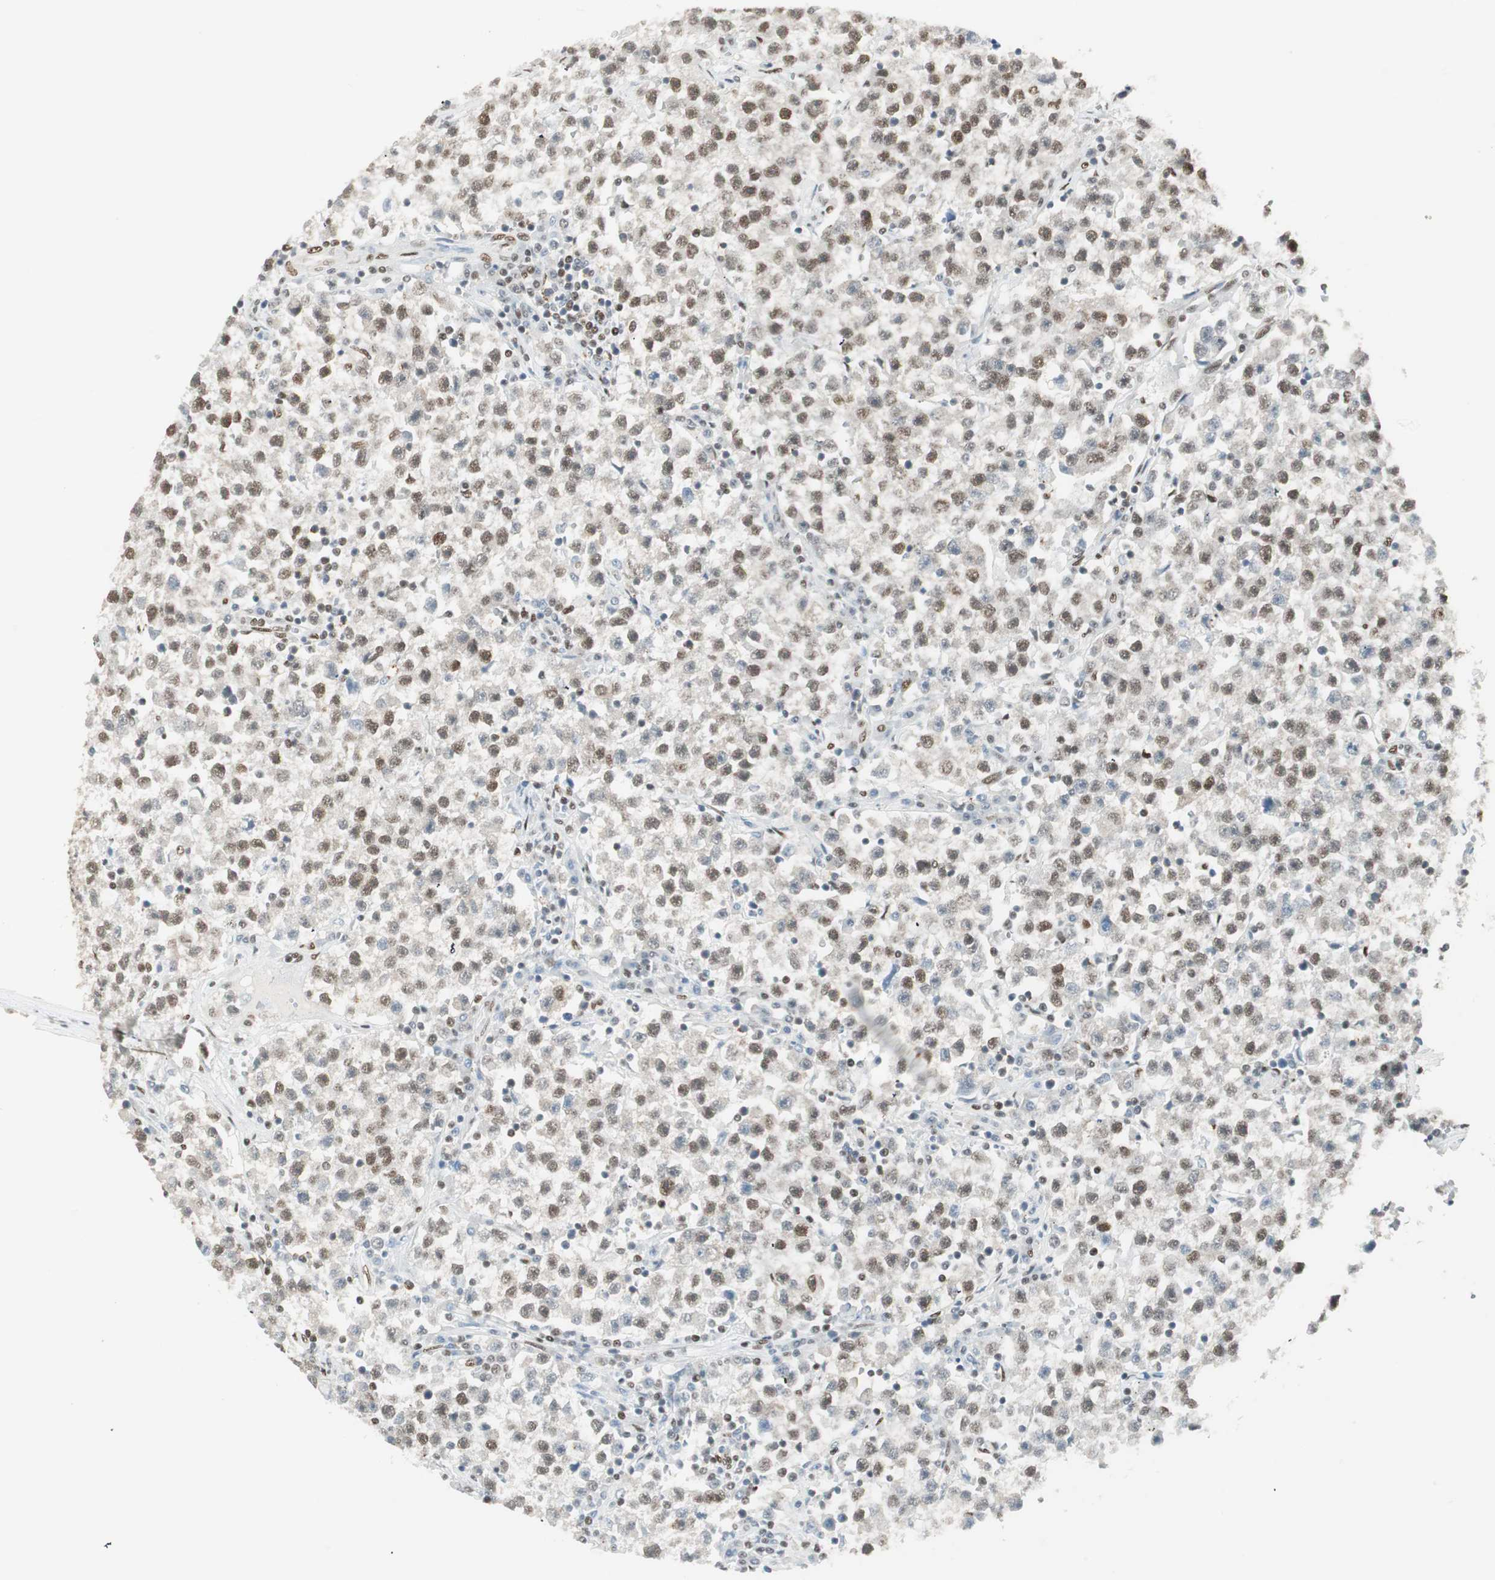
{"staining": {"intensity": "moderate", "quantity": ">75%", "location": "nuclear"}, "tissue": "testis cancer", "cell_type": "Tumor cells", "image_type": "cancer", "snomed": [{"axis": "morphology", "description": "Seminoma, NOS"}, {"axis": "topography", "description": "Testis"}], "caption": "Immunohistochemical staining of human seminoma (testis) shows moderate nuclear protein expression in about >75% of tumor cells.", "gene": "ZBTB17", "patient": {"sex": "male", "age": 22}}